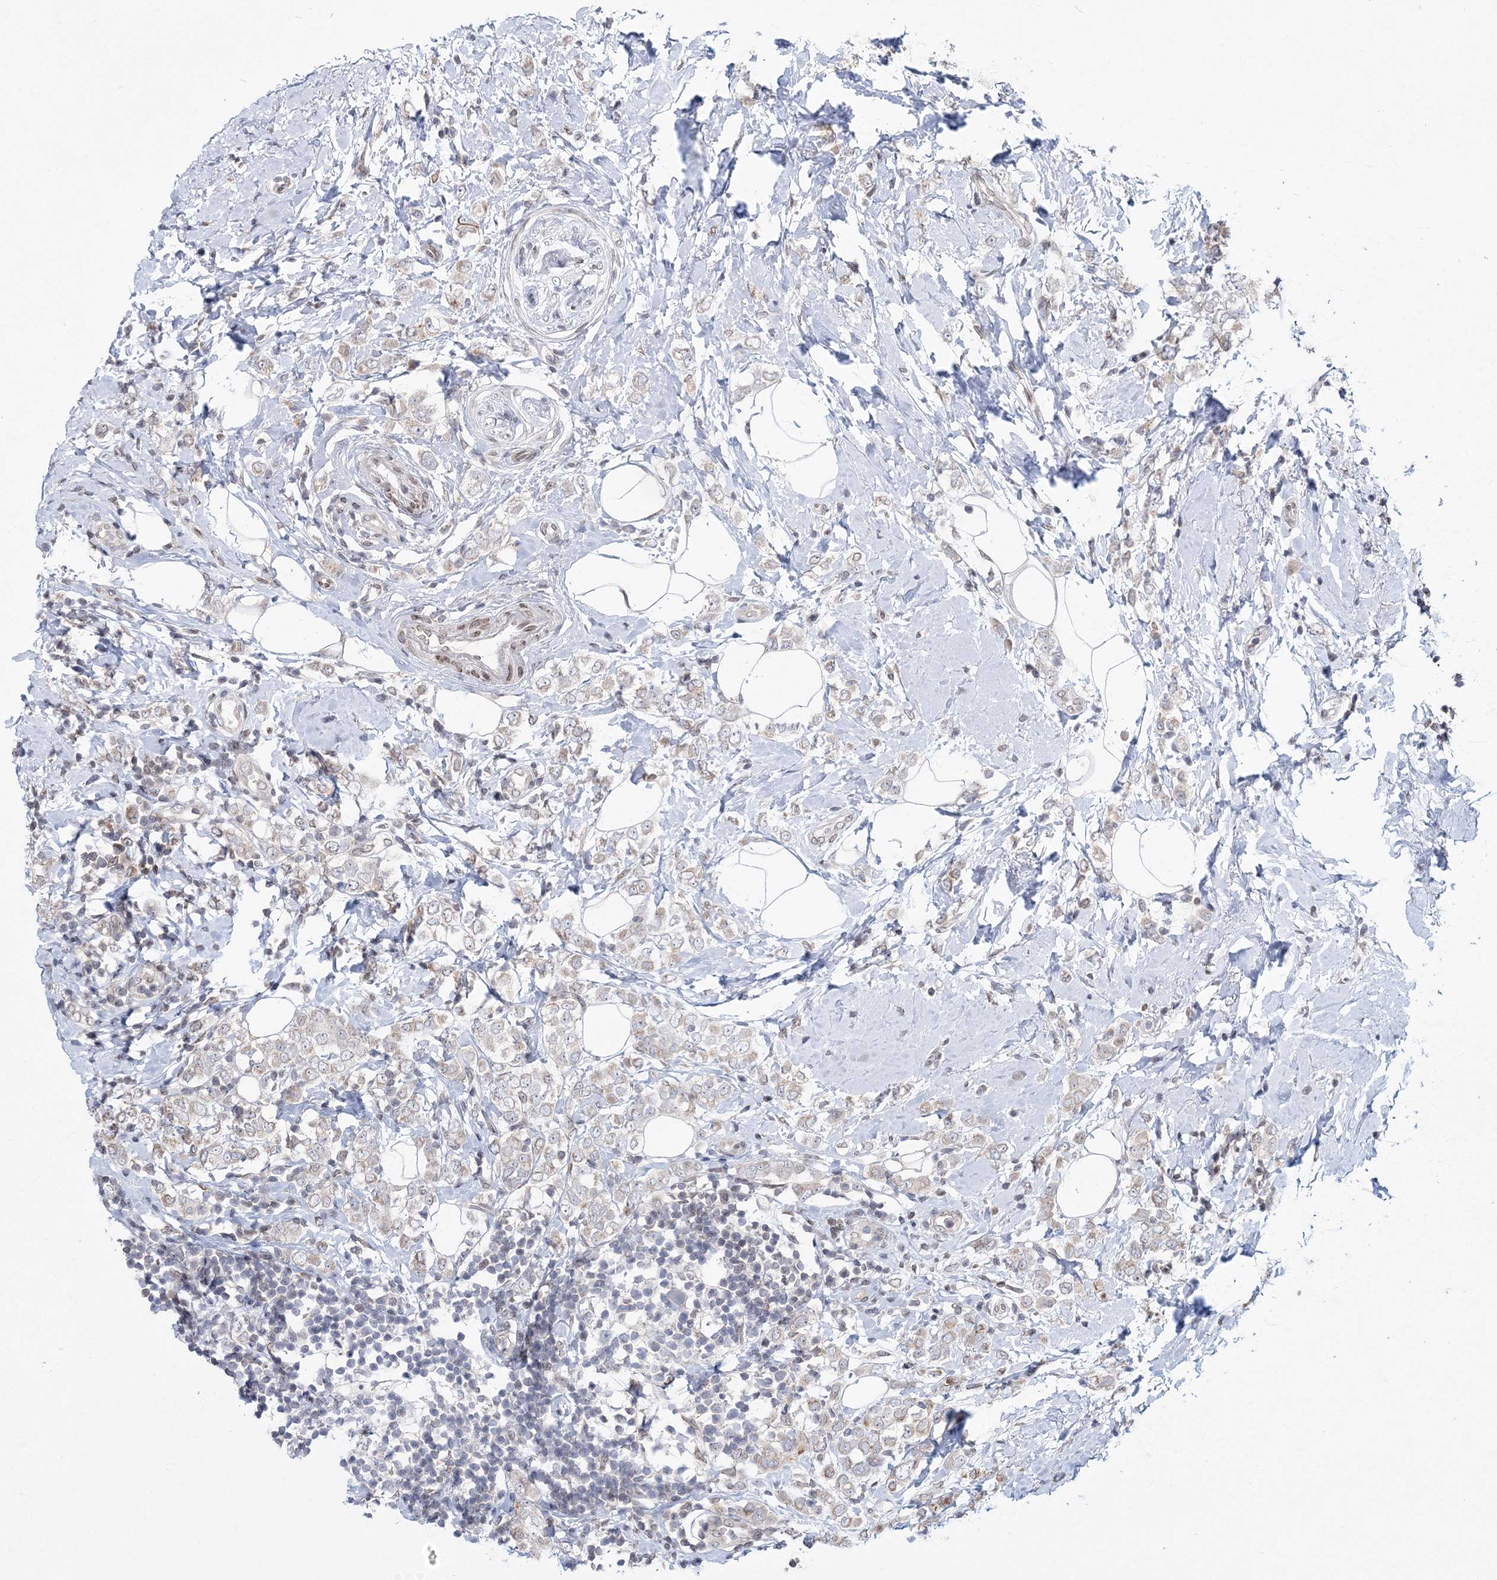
{"staining": {"intensity": "negative", "quantity": "none", "location": "none"}, "tissue": "breast cancer", "cell_type": "Tumor cells", "image_type": "cancer", "snomed": [{"axis": "morphology", "description": "Lobular carcinoma"}, {"axis": "topography", "description": "Breast"}], "caption": "A histopathology image of breast cancer (lobular carcinoma) stained for a protein shows no brown staining in tumor cells.", "gene": "DNAJC27", "patient": {"sex": "female", "age": 47}}